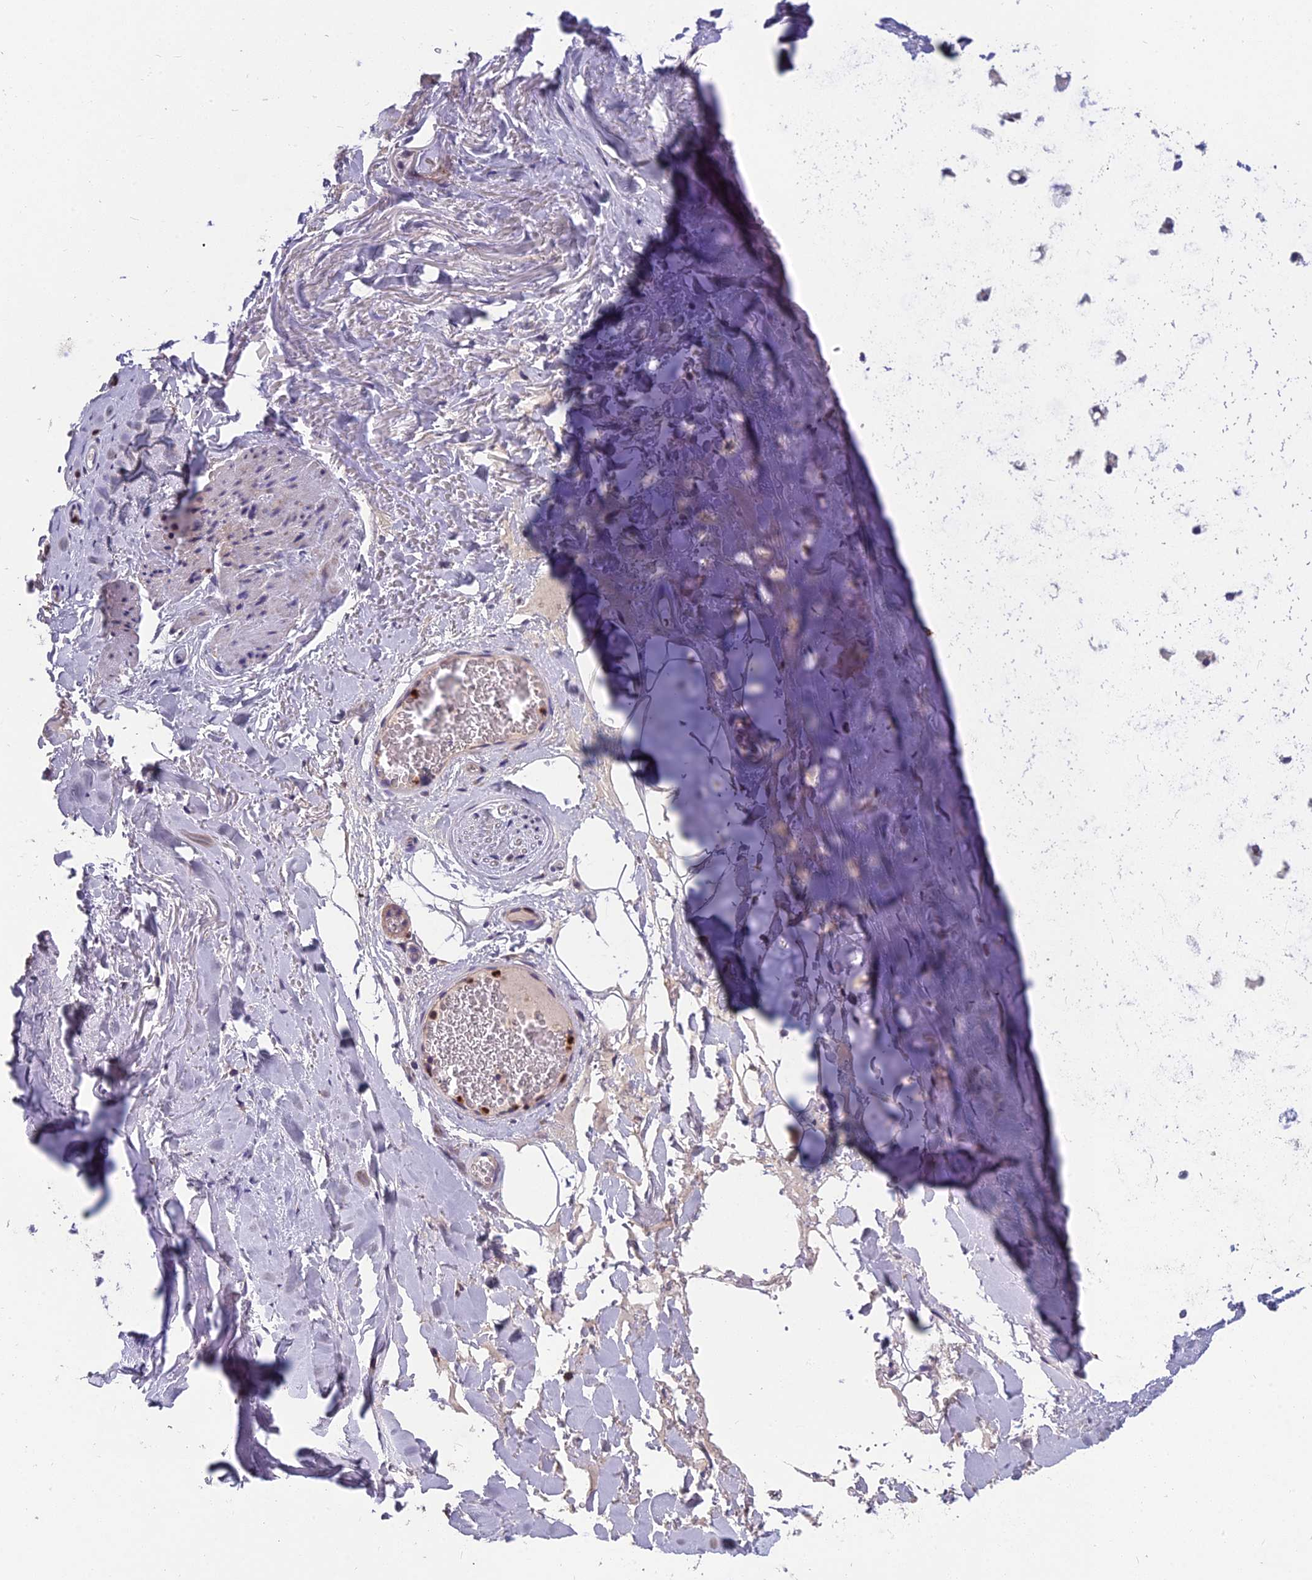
{"staining": {"intensity": "negative", "quantity": "none", "location": "none"}, "tissue": "adipose tissue", "cell_type": "Adipocytes", "image_type": "normal", "snomed": [{"axis": "morphology", "description": "Normal tissue, NOS"}, {"axis": "topography", "description": "Cartilage tissue"}], "caption": "A high-resolution micrograph shows immunohistochemistry staining of benign adipose tissue, which demonstrates no significant staining in adipocytes.", "gene": "ENSG00000188897", "patient": {"sex": "female", "age": 63}}